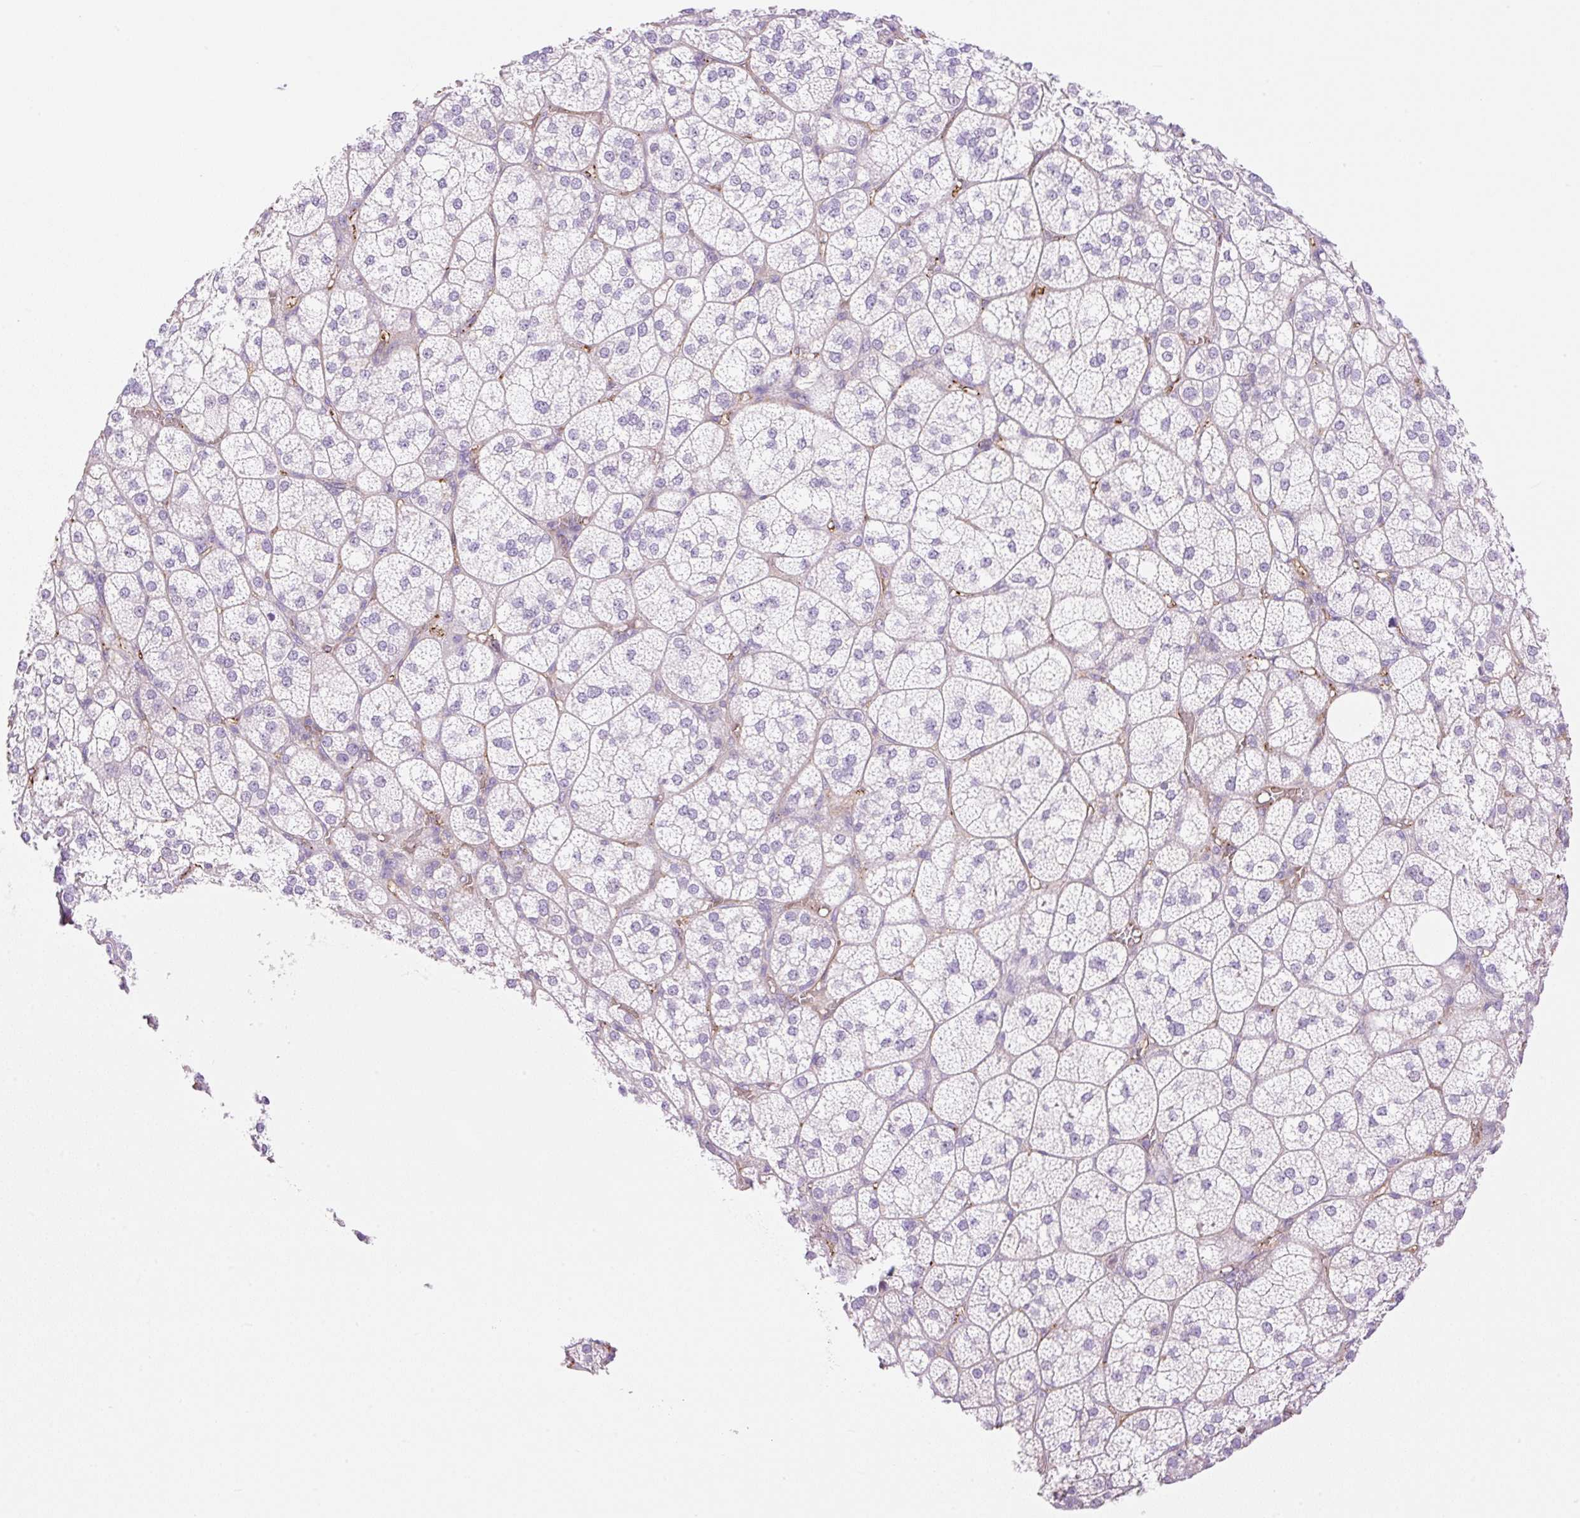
{"staining": {"intensity": "negative", "quantity": "none", "location": "none"}, "tissue": "adrenal gland", "cell_type": "Glandular cells", "image_type": "normal", "snomed": [{"axis": "morphology", "description": "Normal tissue, NOS"}, {"axis": "topography", "description": "Adrenal gland"}], "caption": "The image shows no staining of glandular cells in normal adrenal gland.", "gene": "EHD1", "patient": {"sex": "female", "age": 60}}